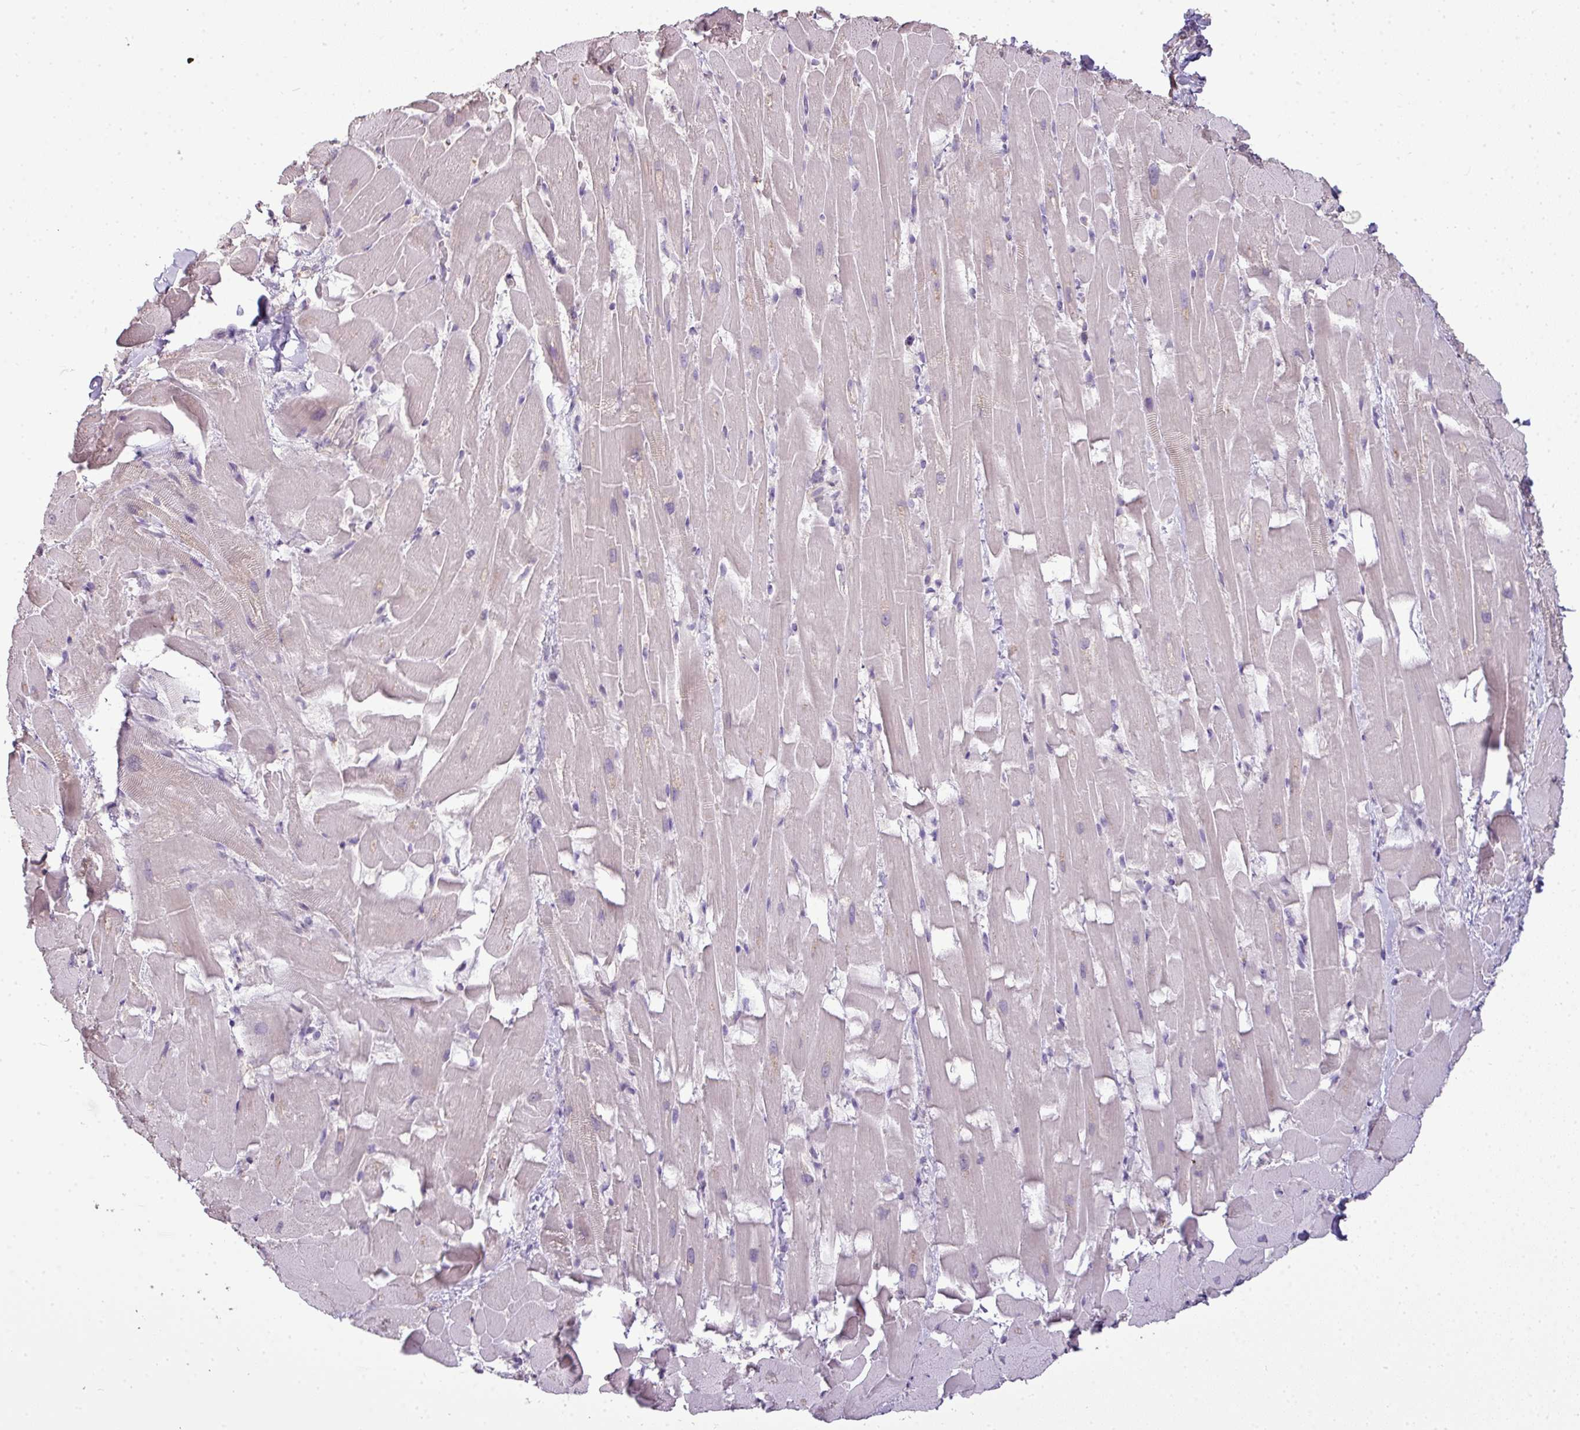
{"staining": {"intensity": "negative", "quantity": "none", "location": "none"}, "tissue": "heart muscle", "cell_type": "Cardiomyocytes", "image_type": "normal", "snomed": [{"axis": "morphology", "description": "Normal tissue, NOS"}, {"axis": "topography", "description": "Heart"}], "caption": "Immunohistochemistry (IHC) micrograph of normal heart muscle: human heart muscle stained with DAB shows no significant protein staining in cardiomyocytes.", "gene": "LY9", "patient": {"sex": "male", "age": 37}}